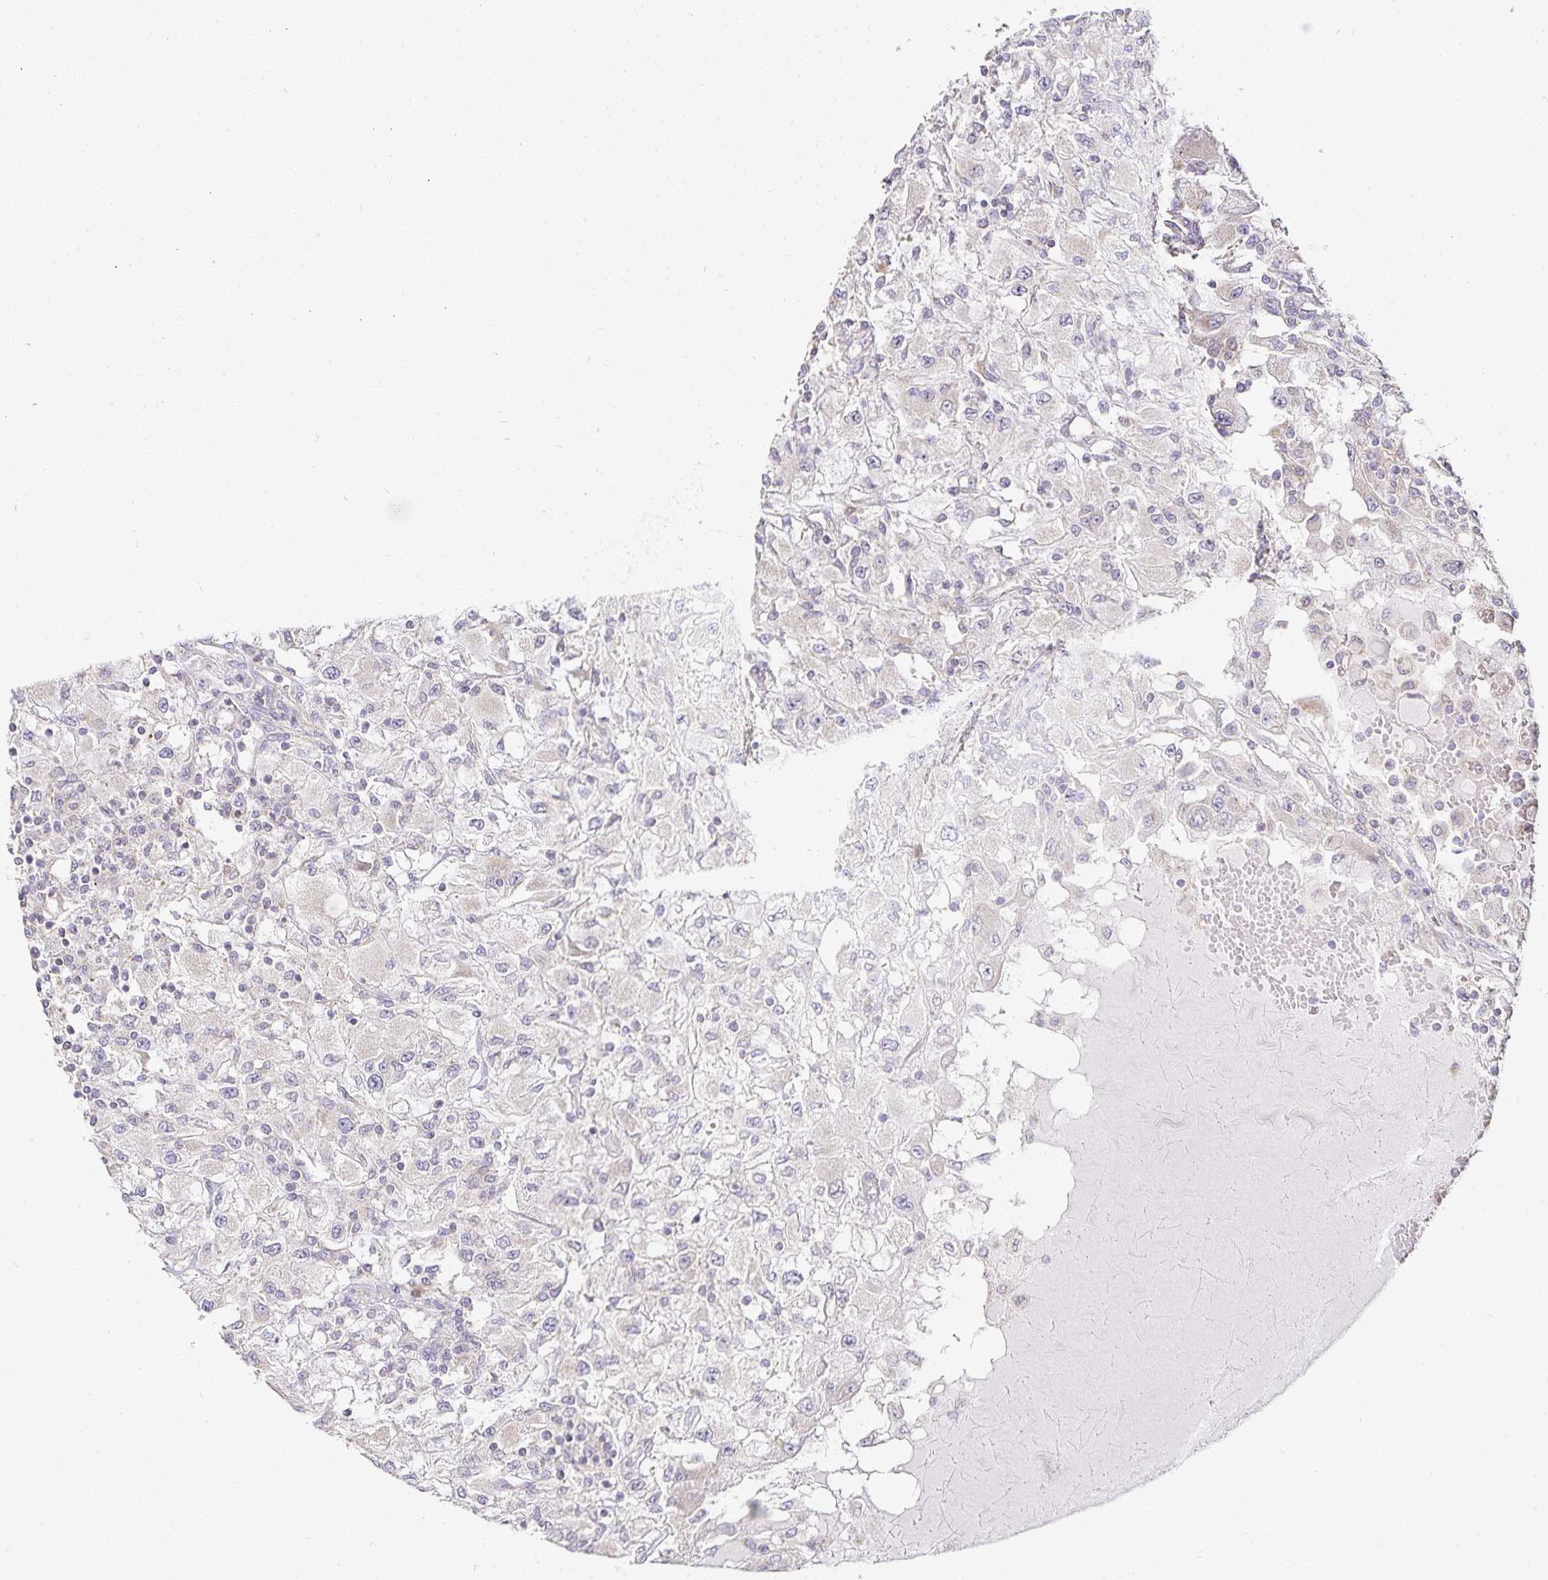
{"staining": {"intensity": "negative", "quantity": "none", "location": "none"}, "tissue": "renal cancer", "cell_type": "Tumor cells", "image_type": "cancer", "snomed": [{"axis": "morphology", "description": "Adenocarcinoma, NOS"}, {"axis": "topography", "description": "Kidney"}], "caption": "Photomicrograph shows no significant protein expression in tumor cells of adenocarcinoma (renal).", "gene": "GP2", "patient": {"sex": "female", "age": 67}}